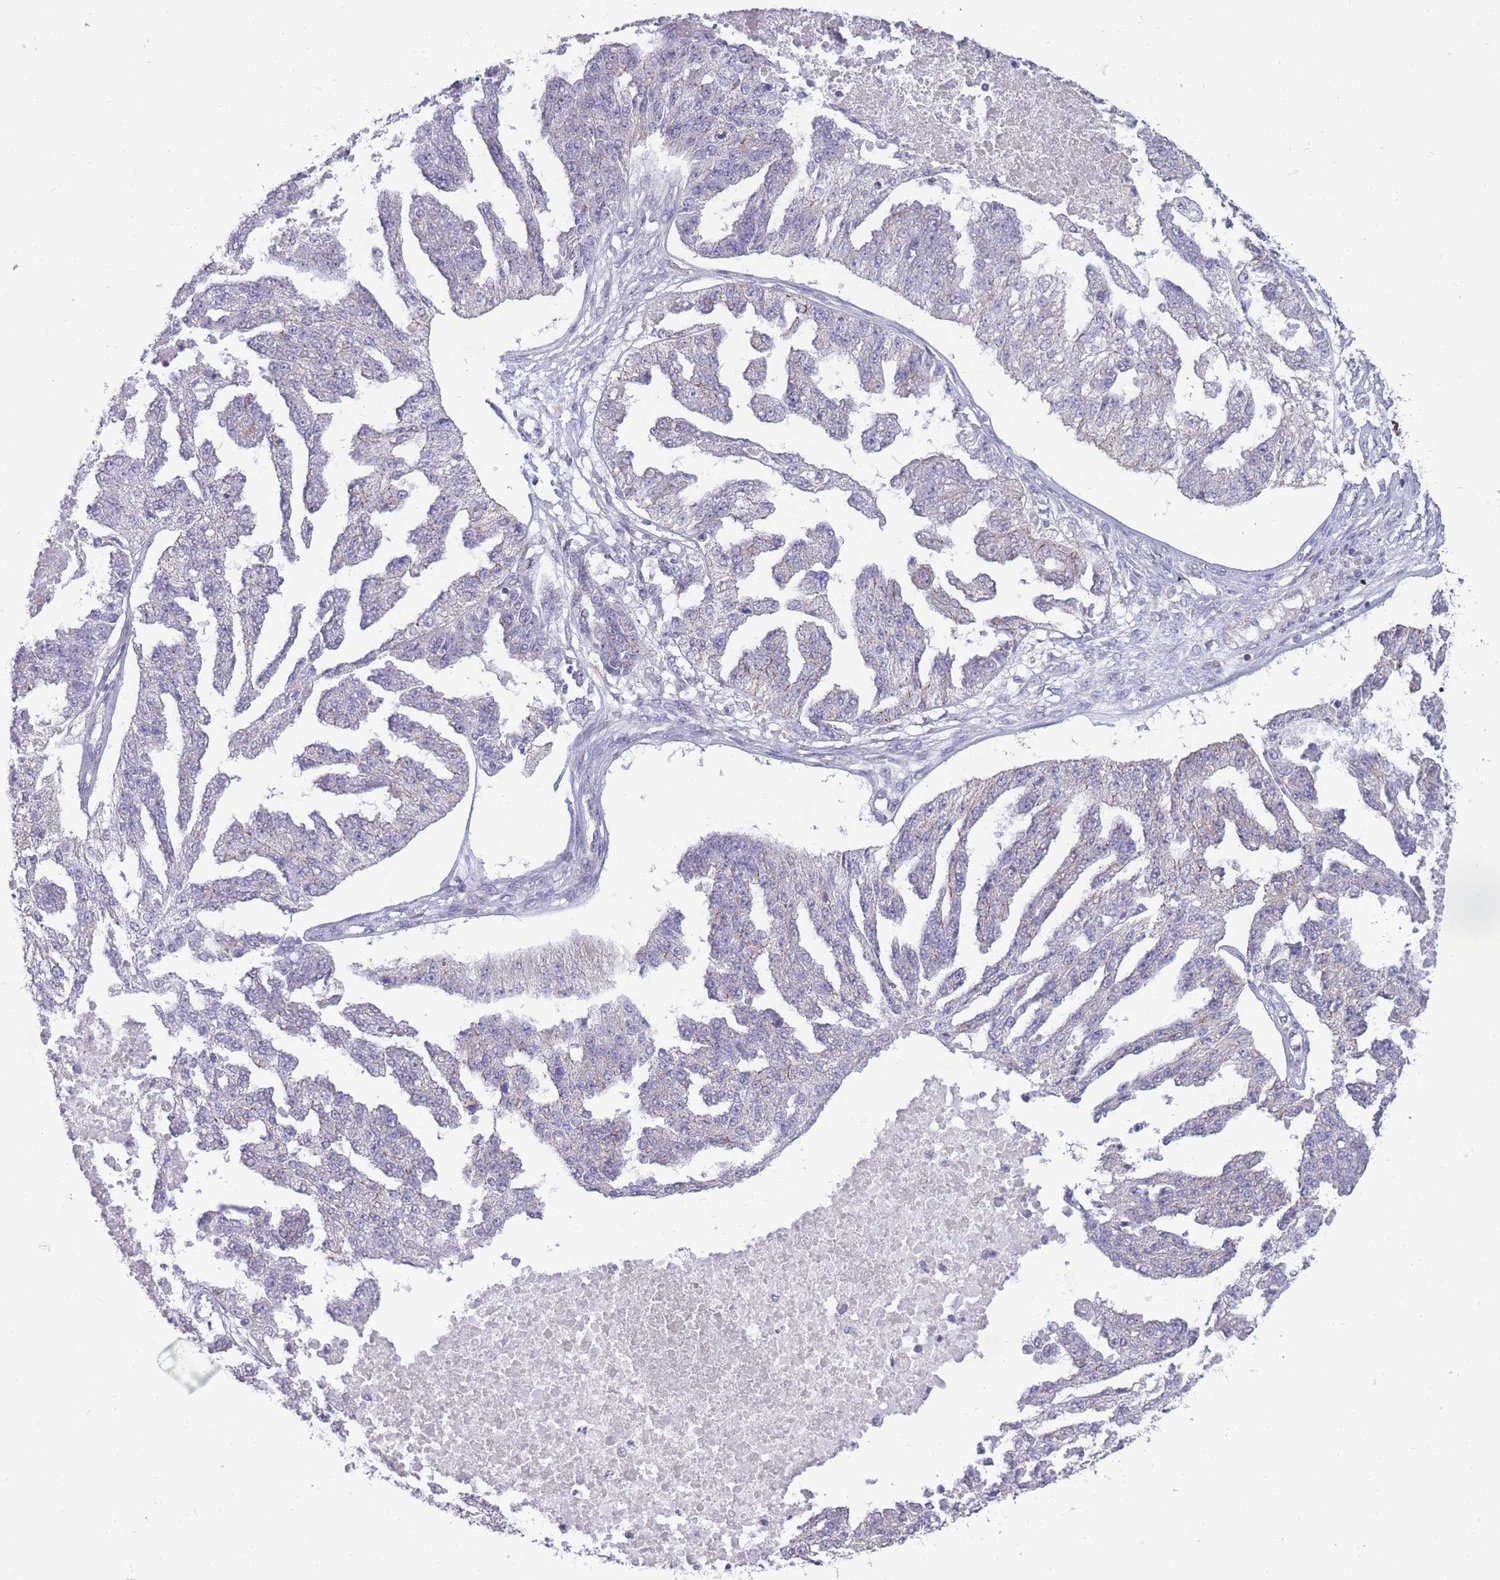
{"staining": {"intensity": "negative", "quantity": "none", "location": "none"}, "tissue": "ovarian cancer", "cell_type": "Tumor cells", "image_type": "cancer", "snomed": [{"axis": "morphology", "description": "Cystadenocarcinoma, serous, NOS"}, {"axis": "topography", "description": "Ovary"}], "caption": "This is an immunohistochemistry histopathology image of human ovarian cancer. There is no positivity in tumor cells.", "gene": "RIC8A", "patient": {"sex": "female", "age": 58}}